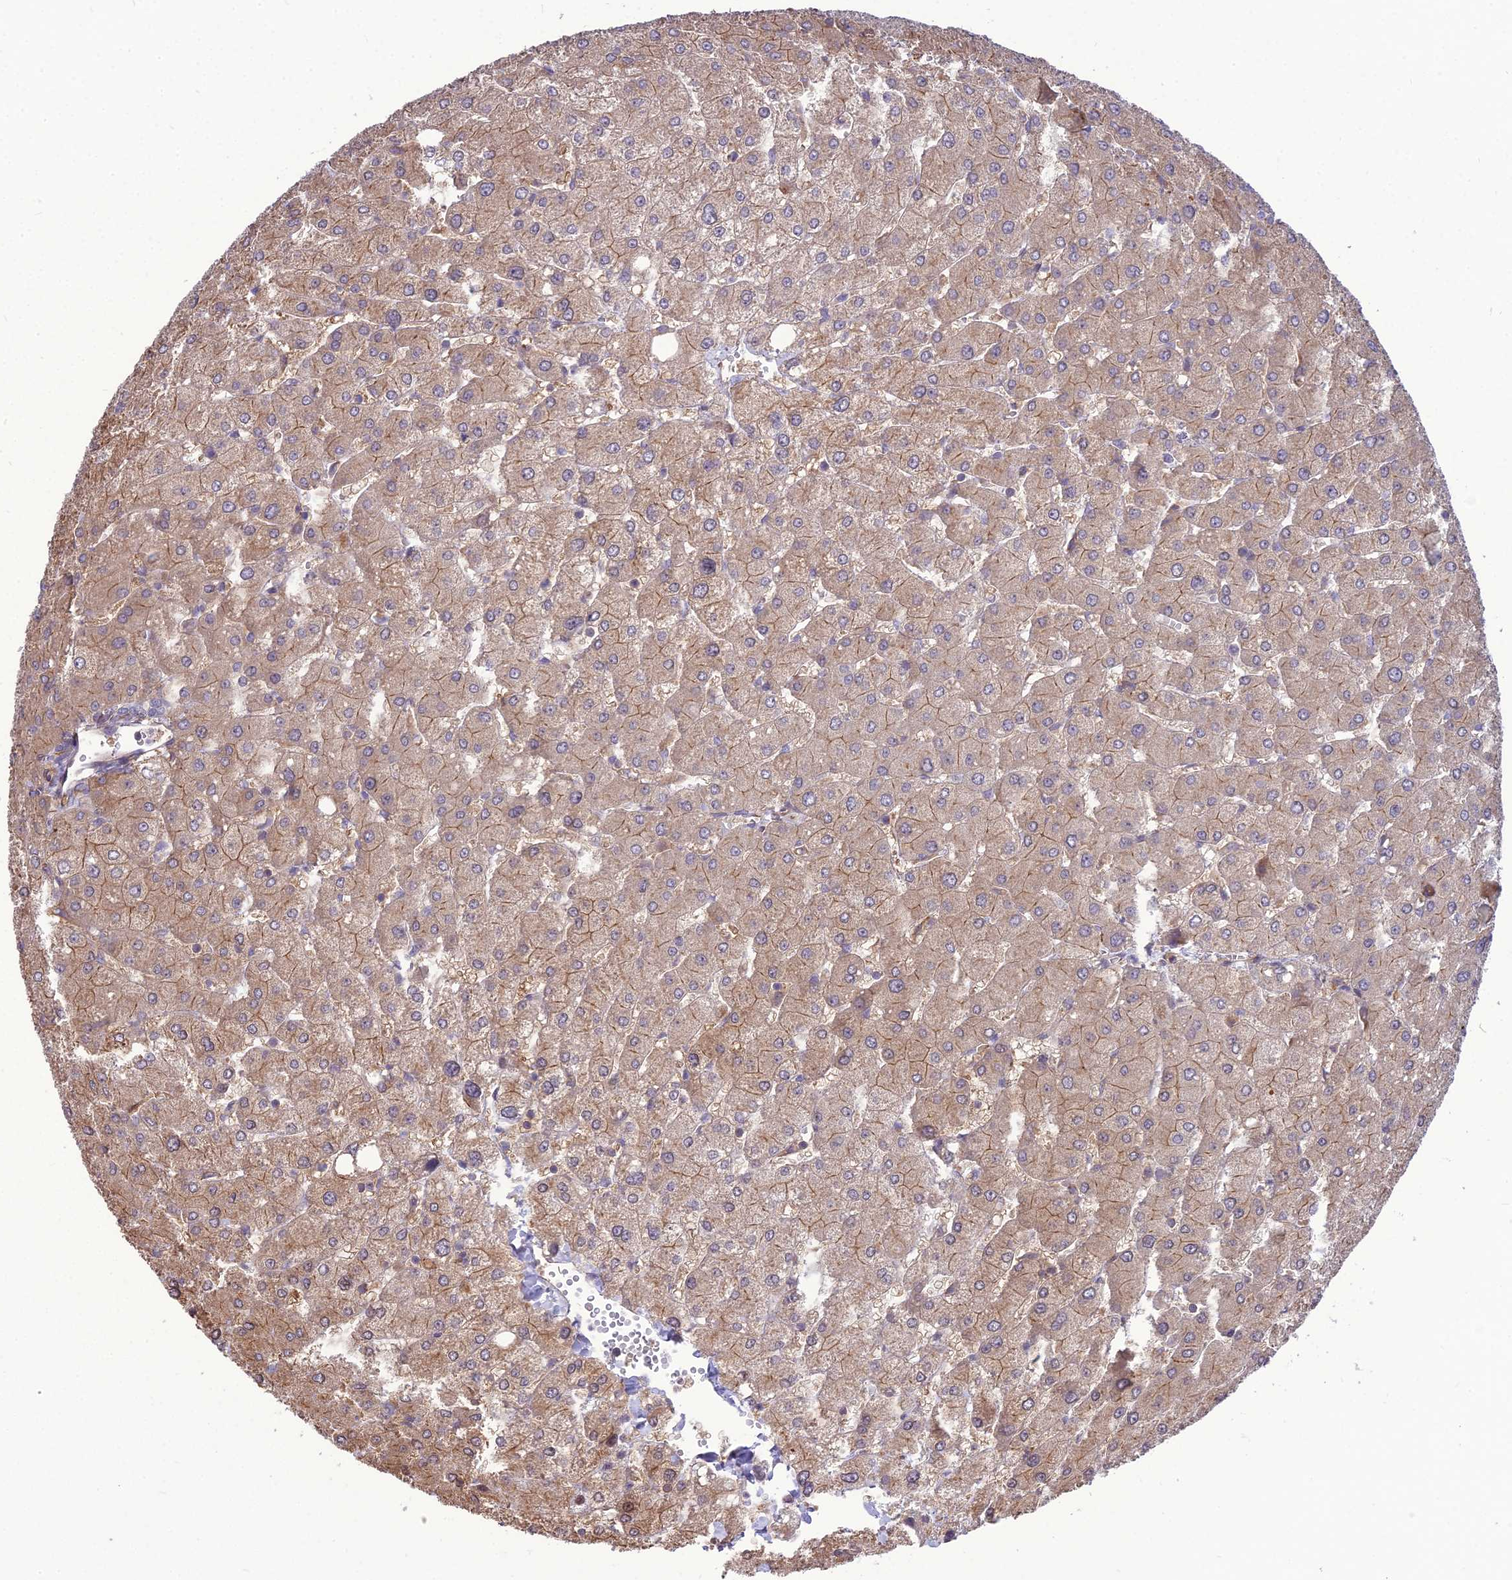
{"staining": {"intensity": "weak", "quantity": "<25%", "location": "cytoplasmic/membranous"}, "tissue": "liver", "cell_type": "Cholangiocytes", "image_type": "normal", "snomed": [{"axis": "morphology", "description": "Normal tissue, NOS"}, {"axis": "topography", "description": "Liver"}], "caption": "Immunohistochemistry (IHC) image of unremarkable human liver stained for a protein (brown), which reveals no positivity in cholangiocytes. (Brightfield microscopy of DAB immunohistochemistry at high magnification).", "gene": "TSPYL2", "patient": {"sex": "male", "age": 55}}